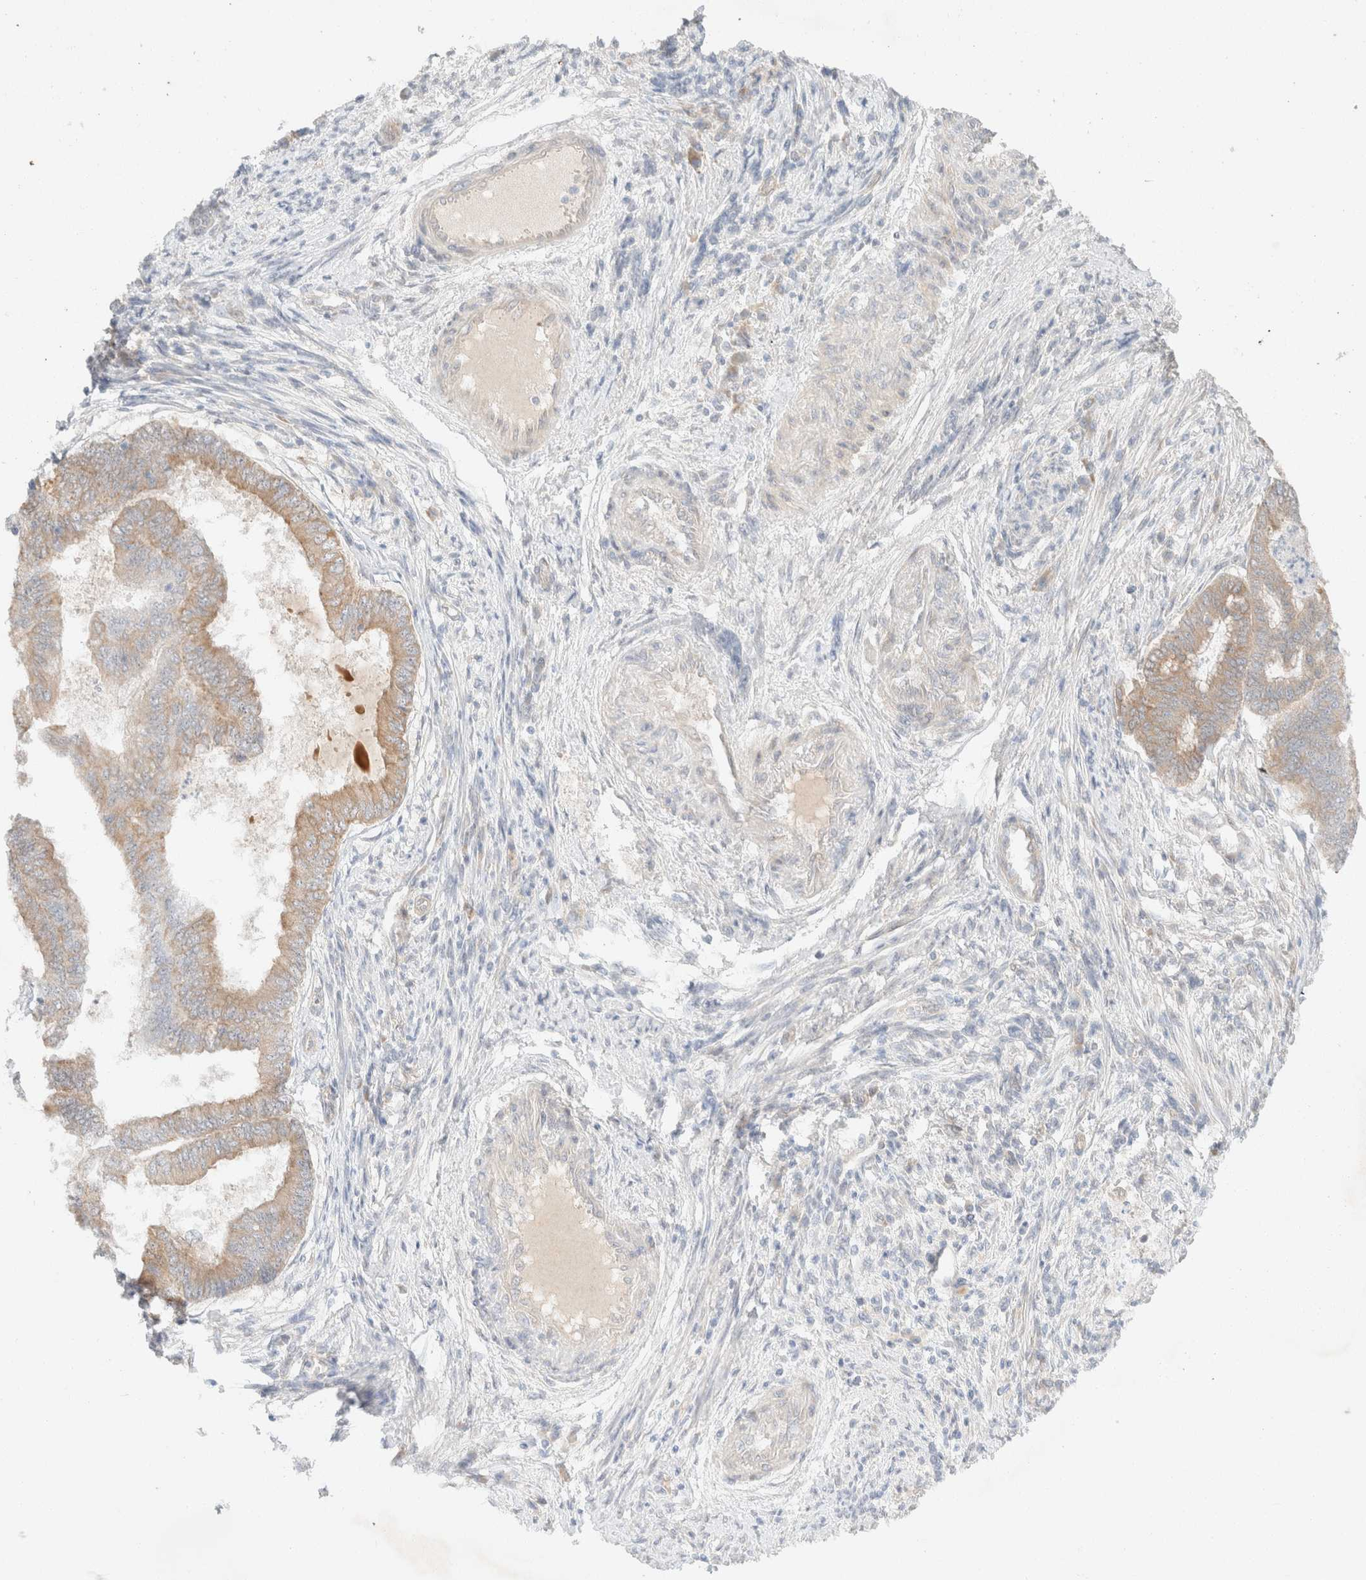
{"staining": {"intensity": "weak", "quantity": ">75%", "location": "cytoplasmic/membranous"}, "tissue": "endometrial cancer", "cell_type": "Tumor cells", "image_type": "cancer", "snomed": [{"axis": "morphology", "description": "Polyp, NOS"}, {"axis": "morphology", "description": "Adenocarcinoma, NOS"}, {"axis": "morphology", "description": "Adenoma, NOS"}, {"axis": "topography", "description": "Endometrium"}], "caption": "Brown immunohistochemical staining in adenocarcinoma (endometrial) demonstrates weak cytoplasmic/membranous expression in about >75% of tumor cells. The staining is performed using DAB (3,3'-diaminobenzidine) brown chromogen to label protein expression. The nuclei are counter-stained blue using hematoxylin.", "gene": "CSNK1E", "patient": {"sex": "female", "age": 79}}